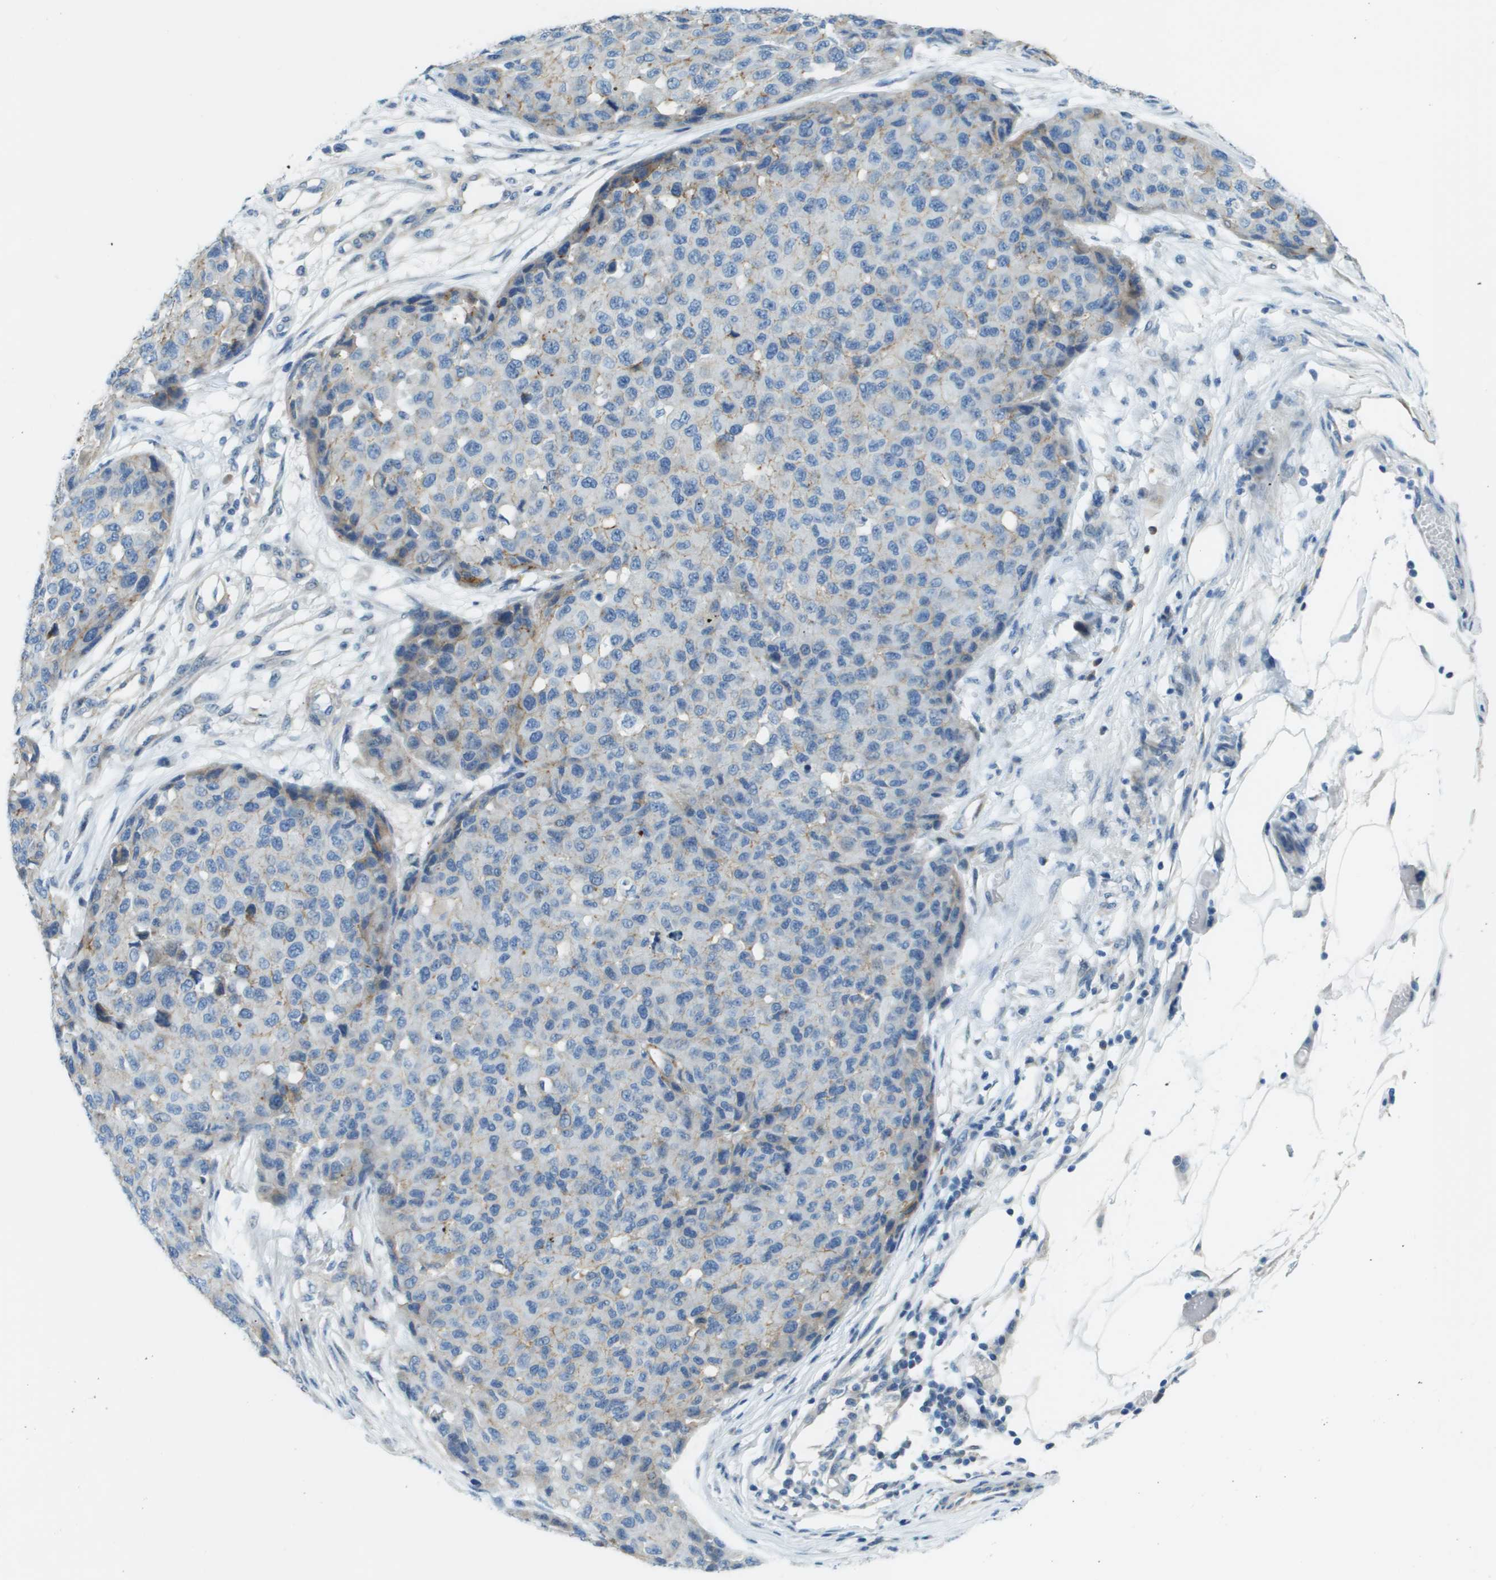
{"staining": {"intensity": "weak", "quantity": "<25%", "location": "cytoplasmic/membranous"}, "tissue": "melanoma", "cell_type": "Tumor cells", "image_type": "cancer", "snomed": [{"axis": "morphology", "description": "Normal tissue, NOS"}, {"axis": "morphology", "description": "Malignant melanoma, NOS"}, {"axis": "topography", "description": "Skin"}], "caption": "An image of human melanoma is negative for staining in tumor cells. (DAB immunohistochemistry, high magnification).", "gene": "SDC1", "patient": {"sex": "male", "age": 62}}